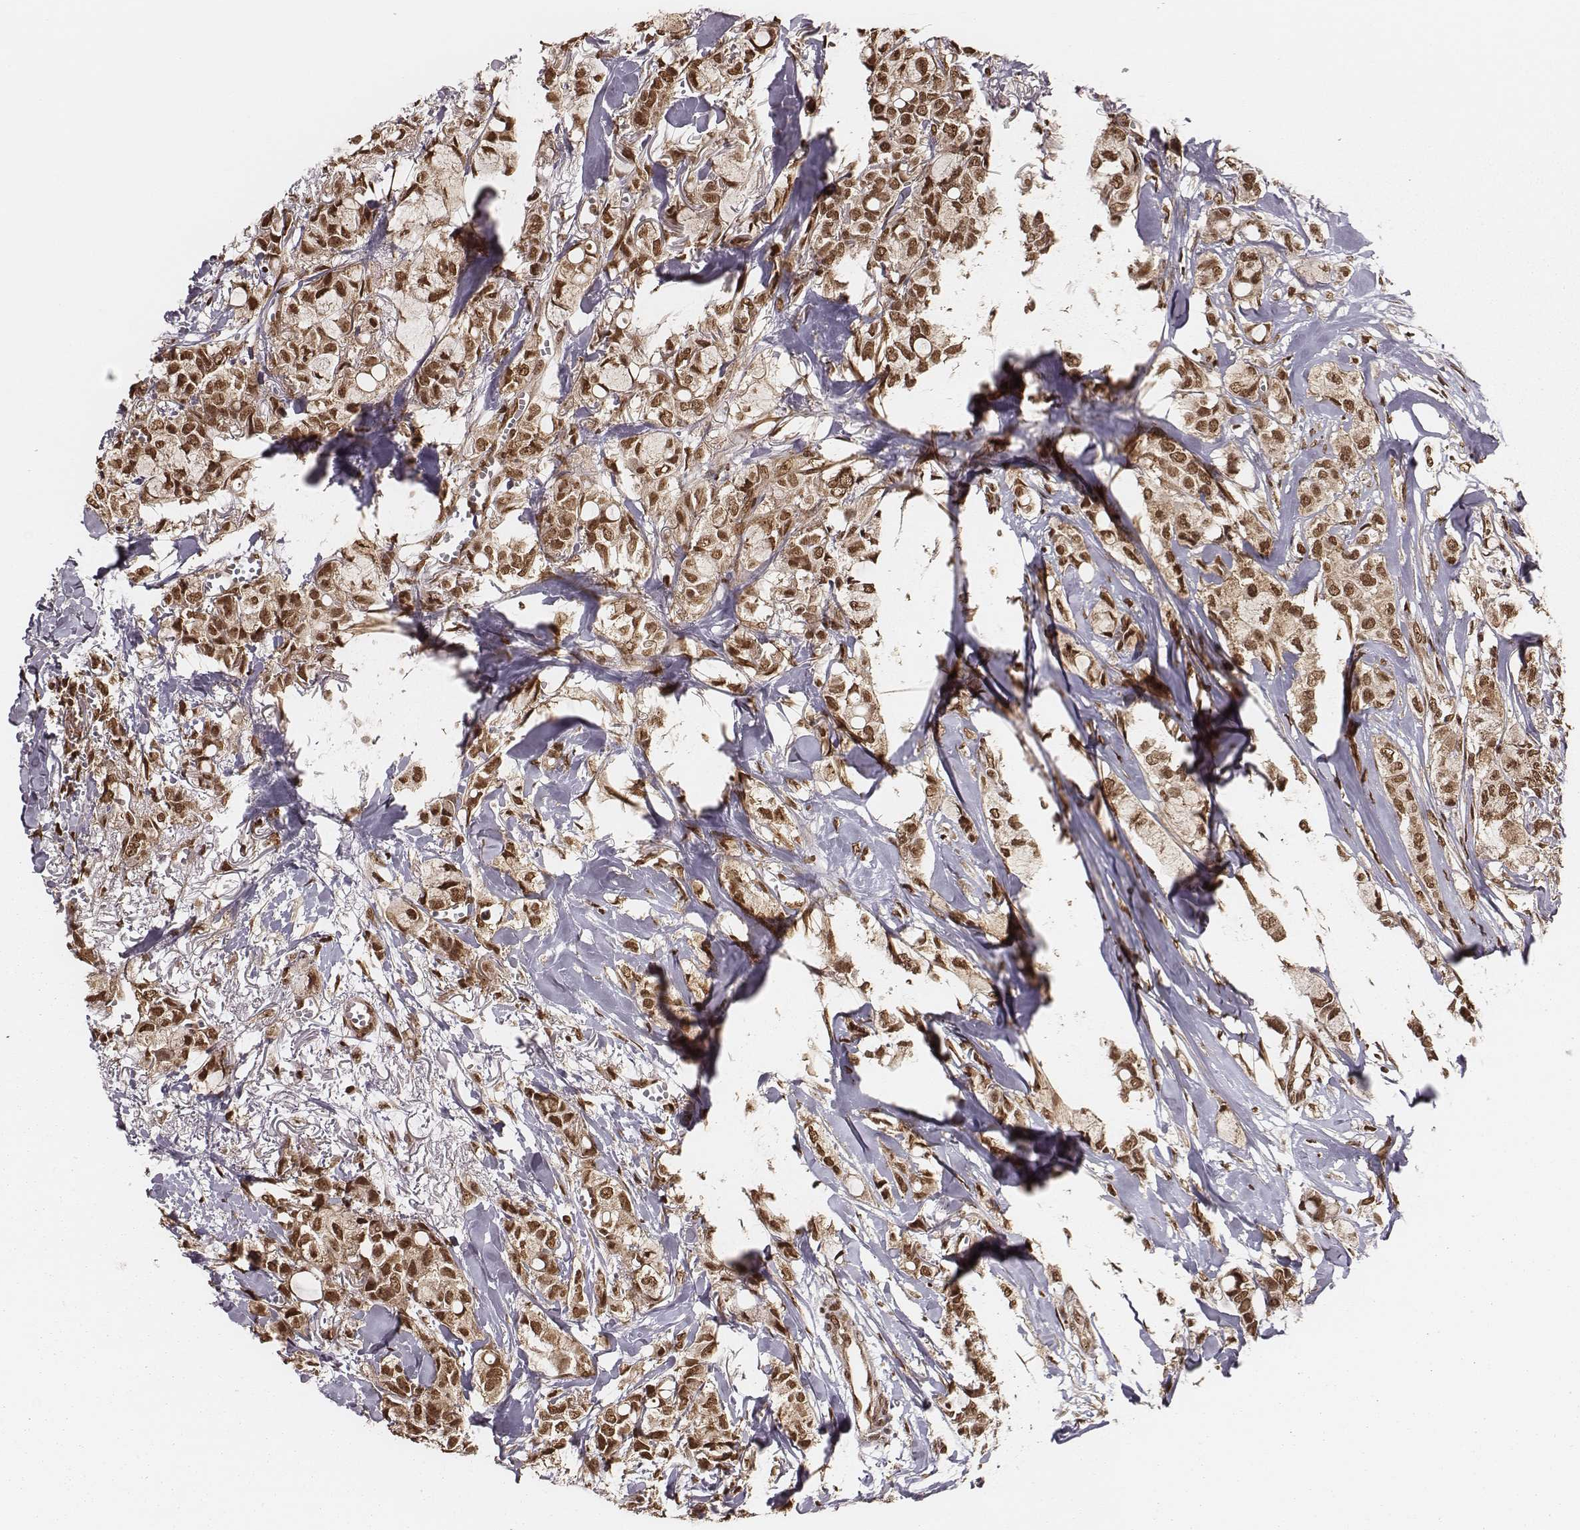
{"staining": {"intensity": "moderate", "quantity": ">75%", "location": "nuclear"}, "tissue": "breast cancer", "cell_type": "Tumor cells", "image_type": "cancer", "snomed": [{"axis": "morphology", "description": "Duct carcinoma"}, {"axis": "topography", "description": "Breast"}], "caption": "Immunohistochemical staining of infiltrating ductal carcinoma (breast) demonstrates medium levels of moderate nuclear expression in about >75% of tumor cells.", "gene": "NFX1", "patient": {"sex": "female", "age": 85}}